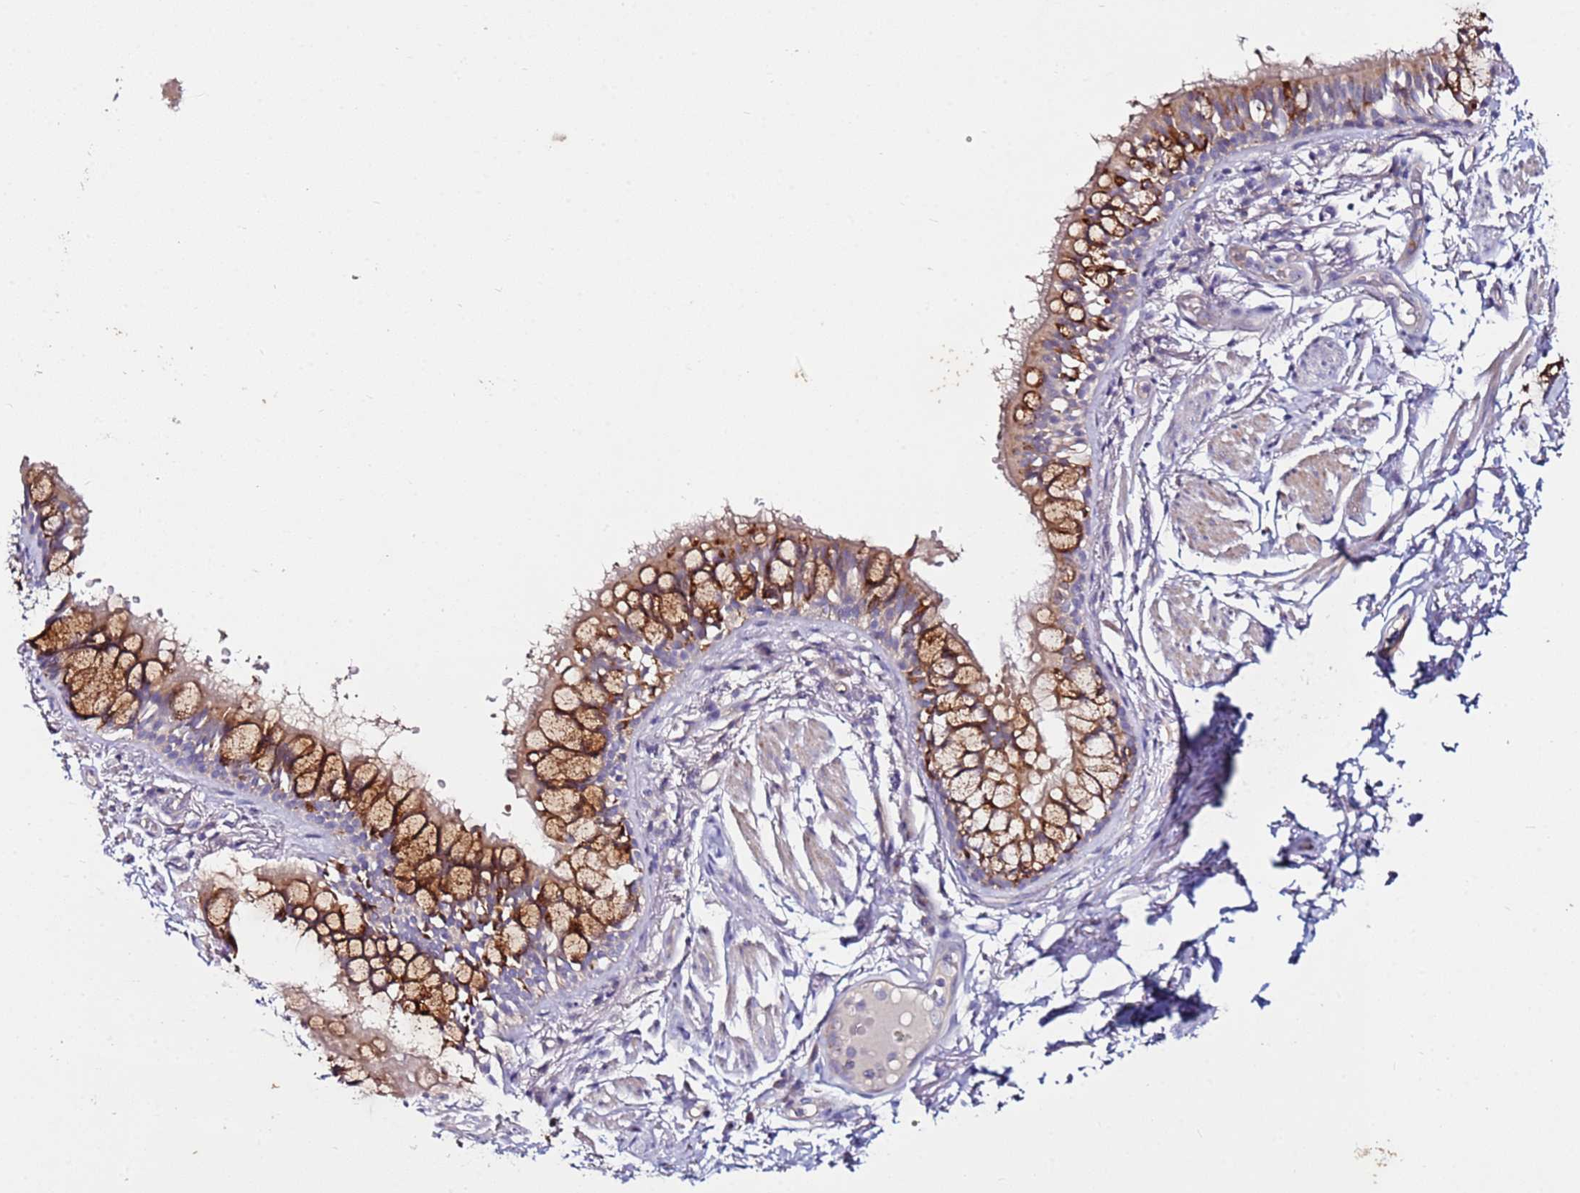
{"staining": {"intensity": "moderate", "quantity": ">75%", "location": "cytoplasmic/membranous"}, "tissue": "bronchus", "cell_type": "Respiratory epithelial cells", "image_type": "normal", "snomed": [{"axis": "morphology", "description": "Normal tissue, NOS"}, {"axis": "topography", "description": "Bronchus"}], "caption": "Bronchus stained with IHC shows moderate cytoplasmic/membranous expression in about >75% of respiratory epithelial cells.", "gene": "SRRM5", "patient": {"sex": "male", "age": 70}}